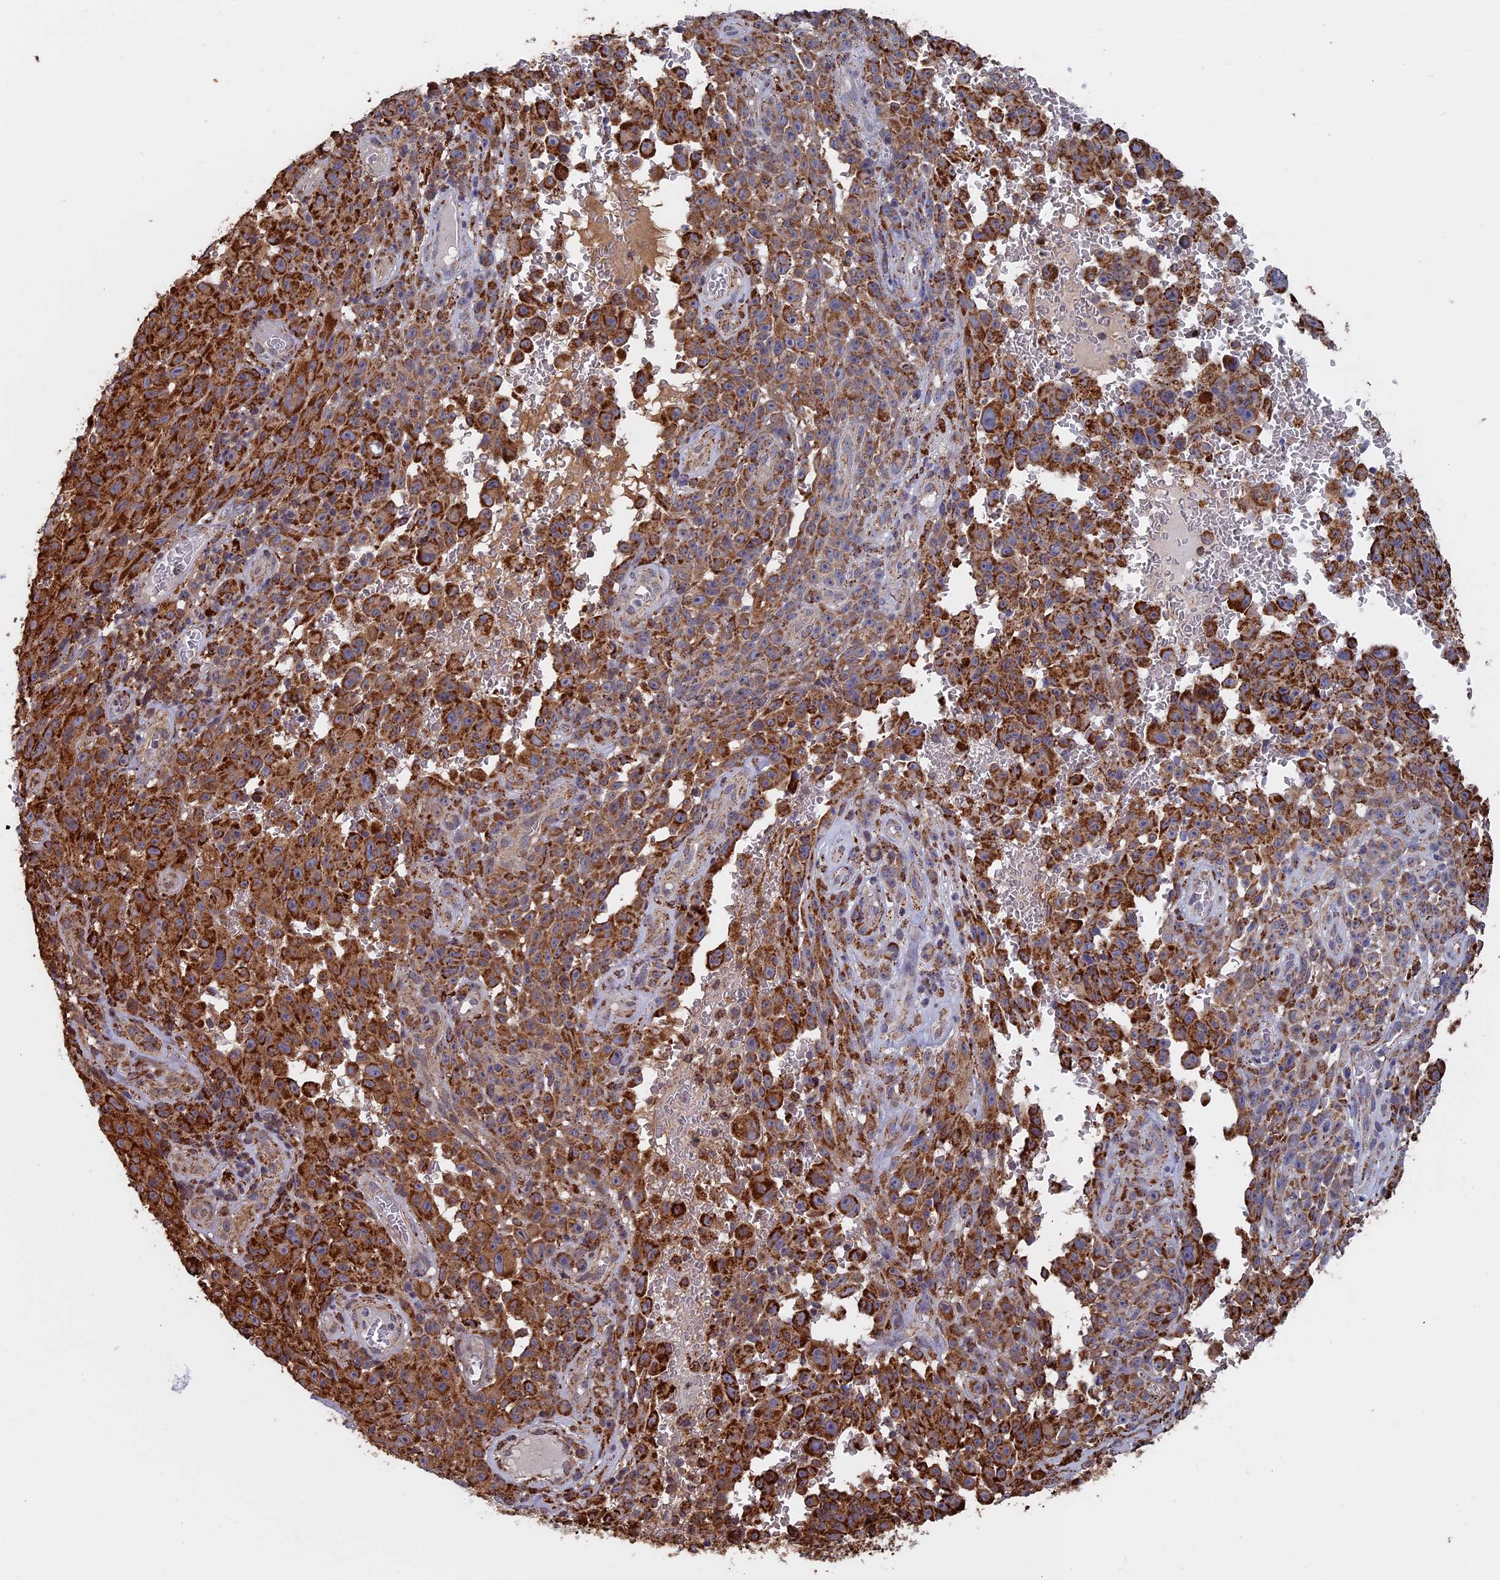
{"staining": {"intensity": "strong", "quantity": ">75%", "location": "cytoplasmic/membranous"}, "tissue": "melanoma", "cell_type": "Tumor cells", "image_type": "cancer", "snomed": [{"axis": "morphology", "description": "Malignant melanoma, NOS"}, {"axis": "topography", "description": "Skin"}], "caption": "About >75% of tumor cells in malignant melanoma exhibit strong cytoplasmic/membranous protein positivity as visualized by brown immunohistochemical staining.", "gene": "SEC24D", "patient": {"sex": "female", "age": 82}}